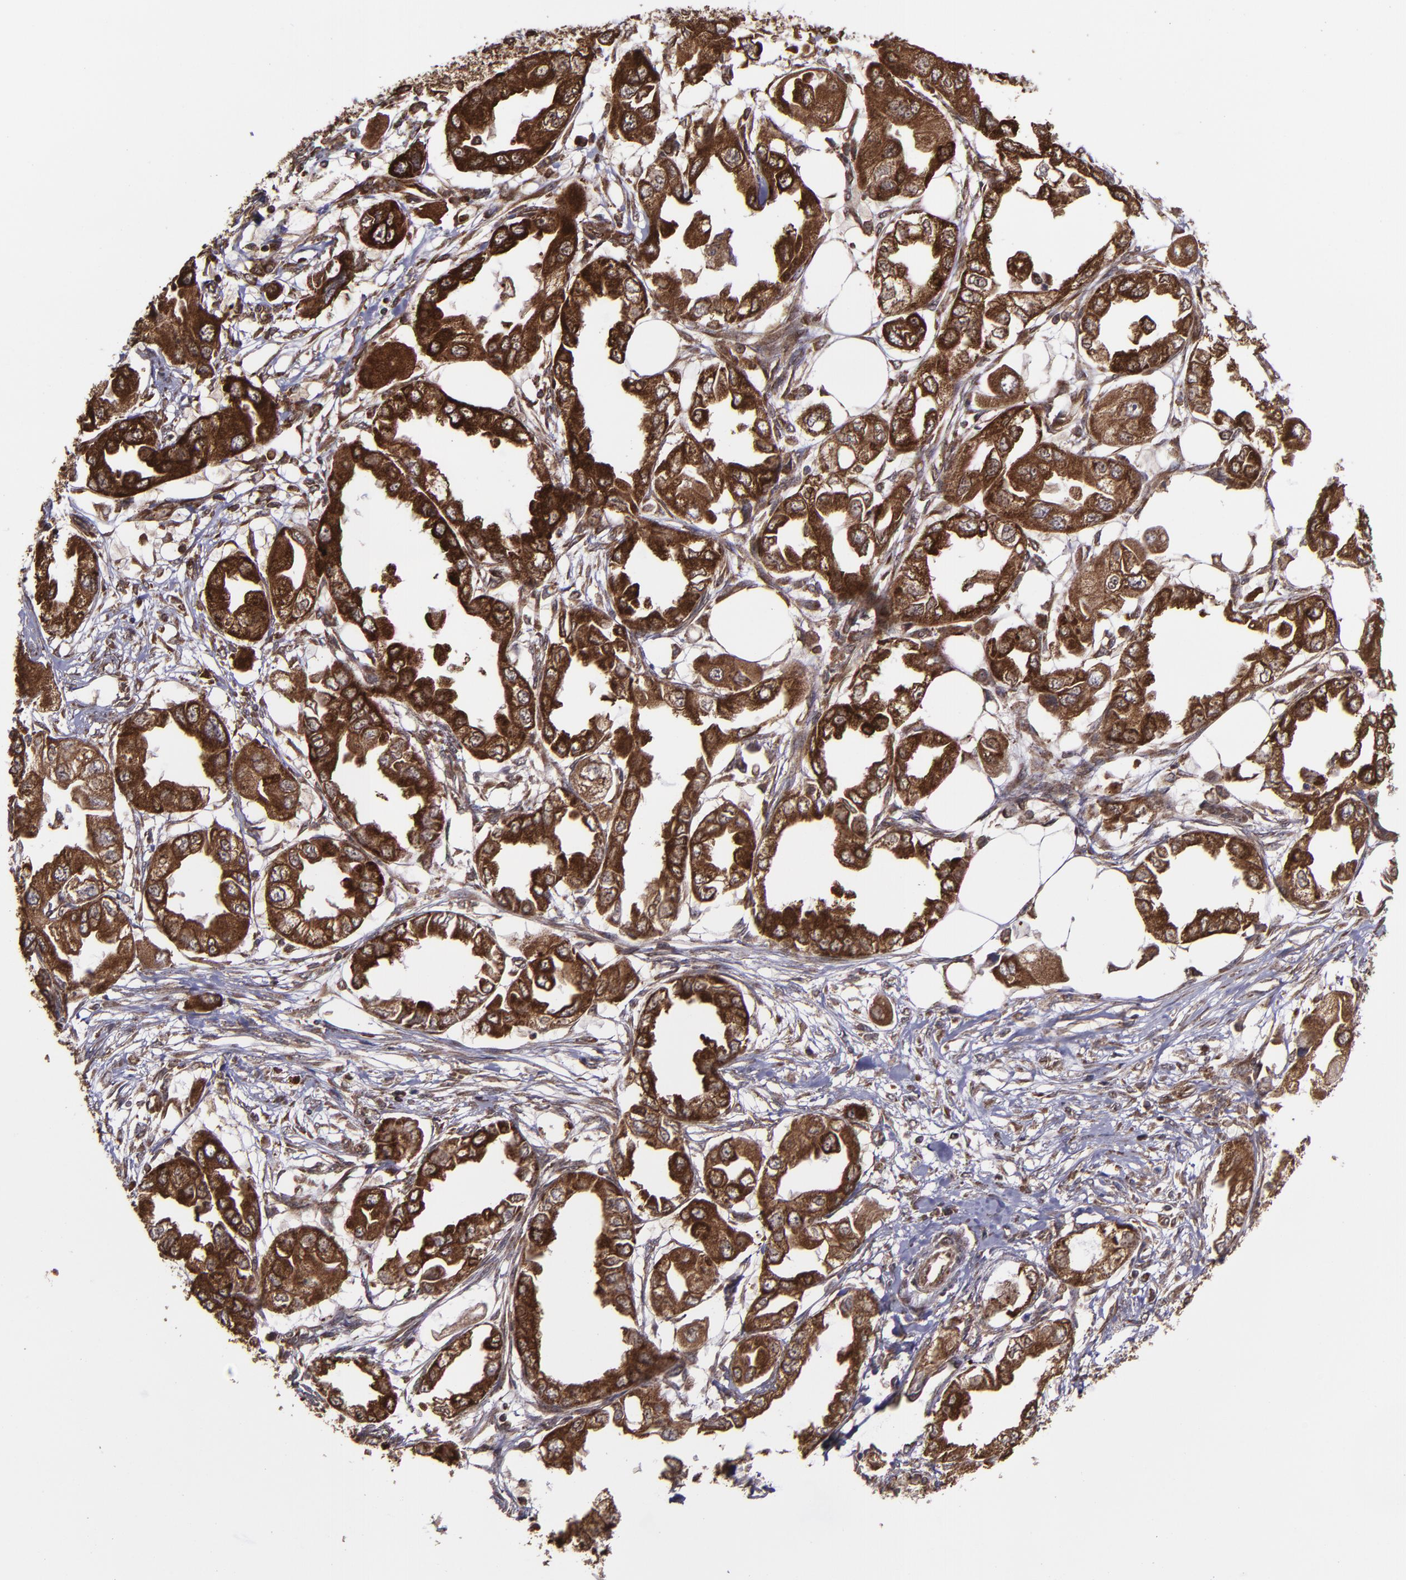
{"staining": {"intensity": "strong", "quantity": ">75%", "location": "cytoplasmic/membranous,nuclear"}, "tissue": "endometrial cancer", "cell_type": "Tumor cells", "image_type": "cancer", "snomed": [{"axis": "morphology", "description": "Adenocarcinoma, NOS"}, {"axis": "topography", "description": "Endometrium"}], "caption": "Endometrial cancer stained with immunohistochemistry (IHC) shows strong cytoplasmic/membranous and nuclear expression in approximately >75% of tumor cells. The staining is performed using DAB brown chromogen to label protein expression. The nuclei are counter-stained blue using hematoxylin.", "gene": "EIF4ENIF1", "patient": {"sex": "female", "age": 67}}